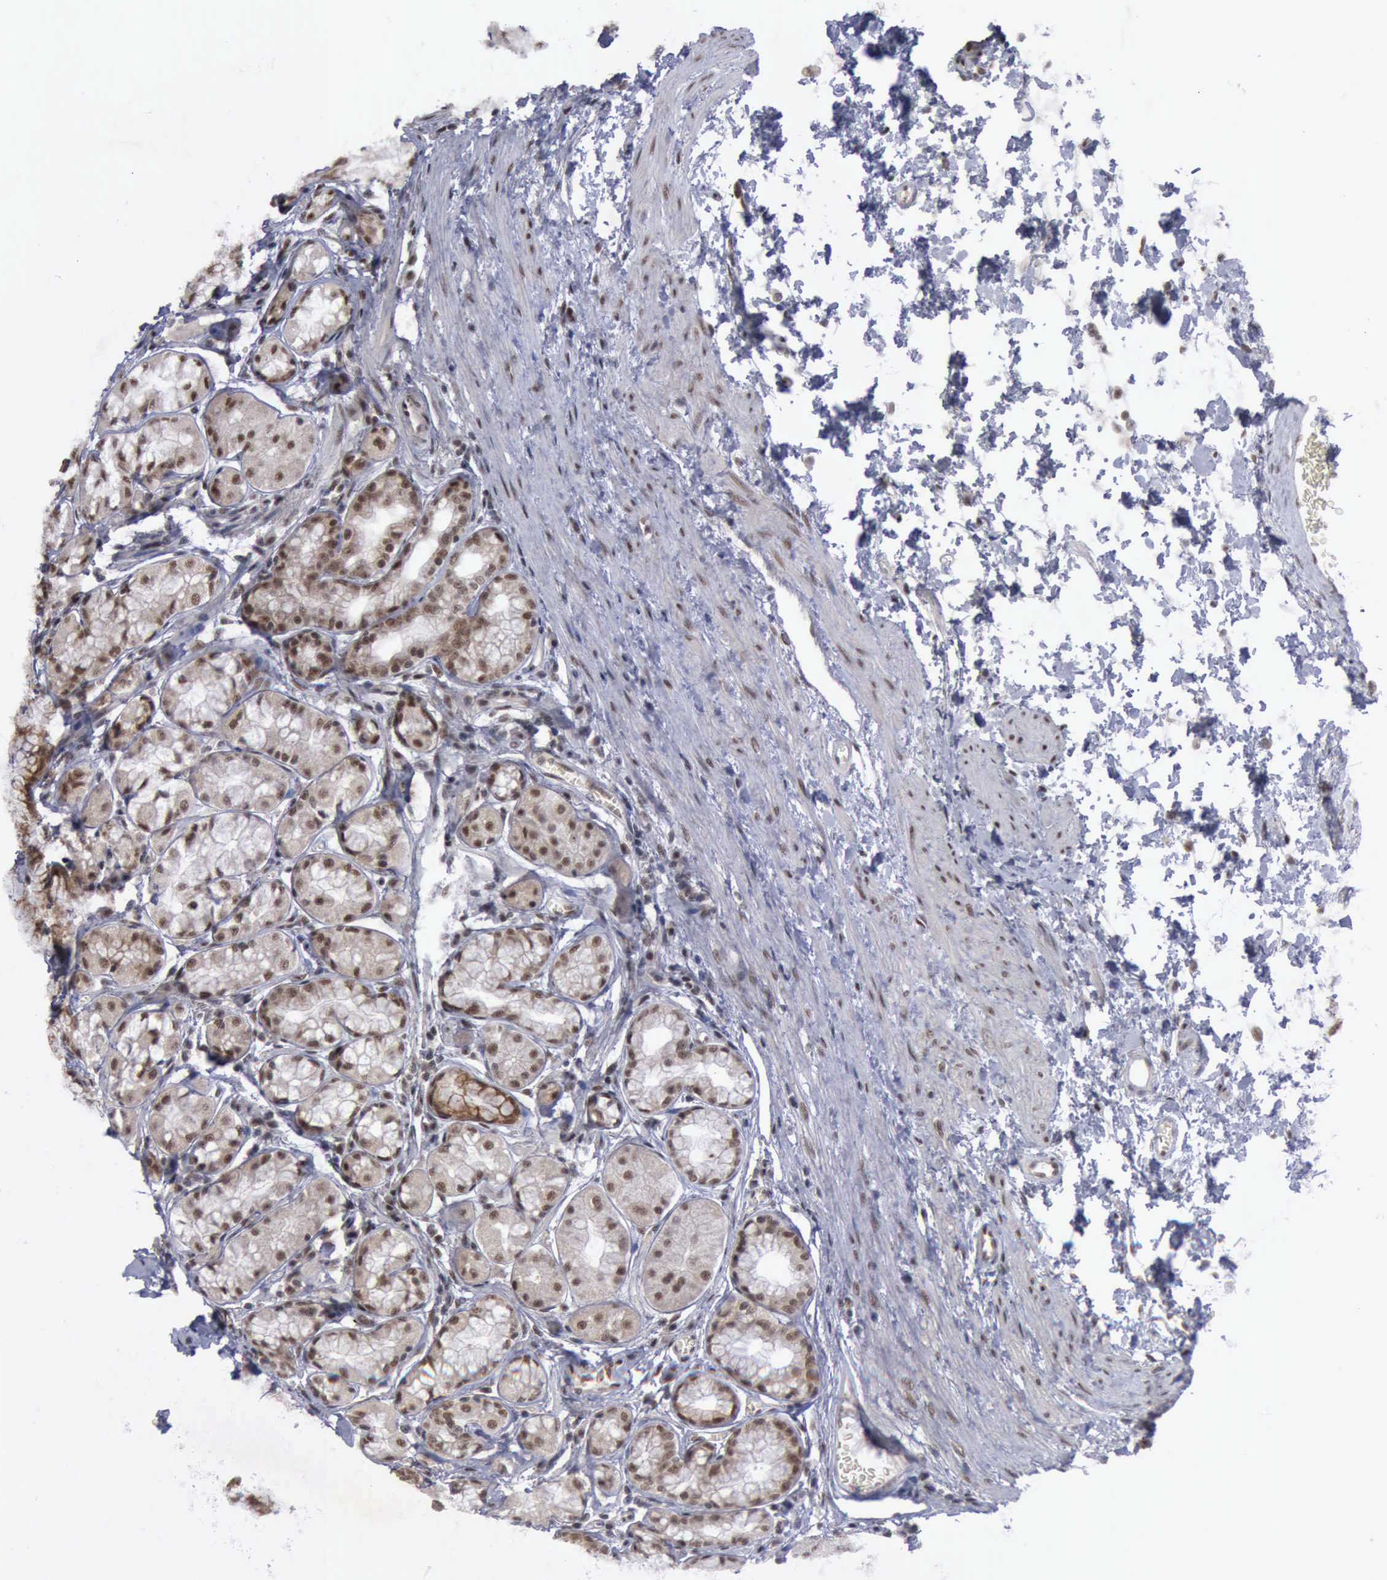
{"staining": {"intensity": "strong", "quantity": ">75%", "location": "cytoplasmic/membranous,nuclear"}, "tissue": "stomach", "cell_type": "Glandular cells", "image_type": "normal", "snomed": [{"axis": "morphology", "description": "Normal tissue, NOS"}, {"axis": "topography", "description": "Stomach"}, {"axis": "topography", "description": "Stomach, lower"}], "caption": "A brown stain shows strong cytoplasmic/membranous,nuclear positivity of a protein in glandular cells of benign stomach.", "gene": "ATM", "patient": {"sex": "male", "age": 76}}